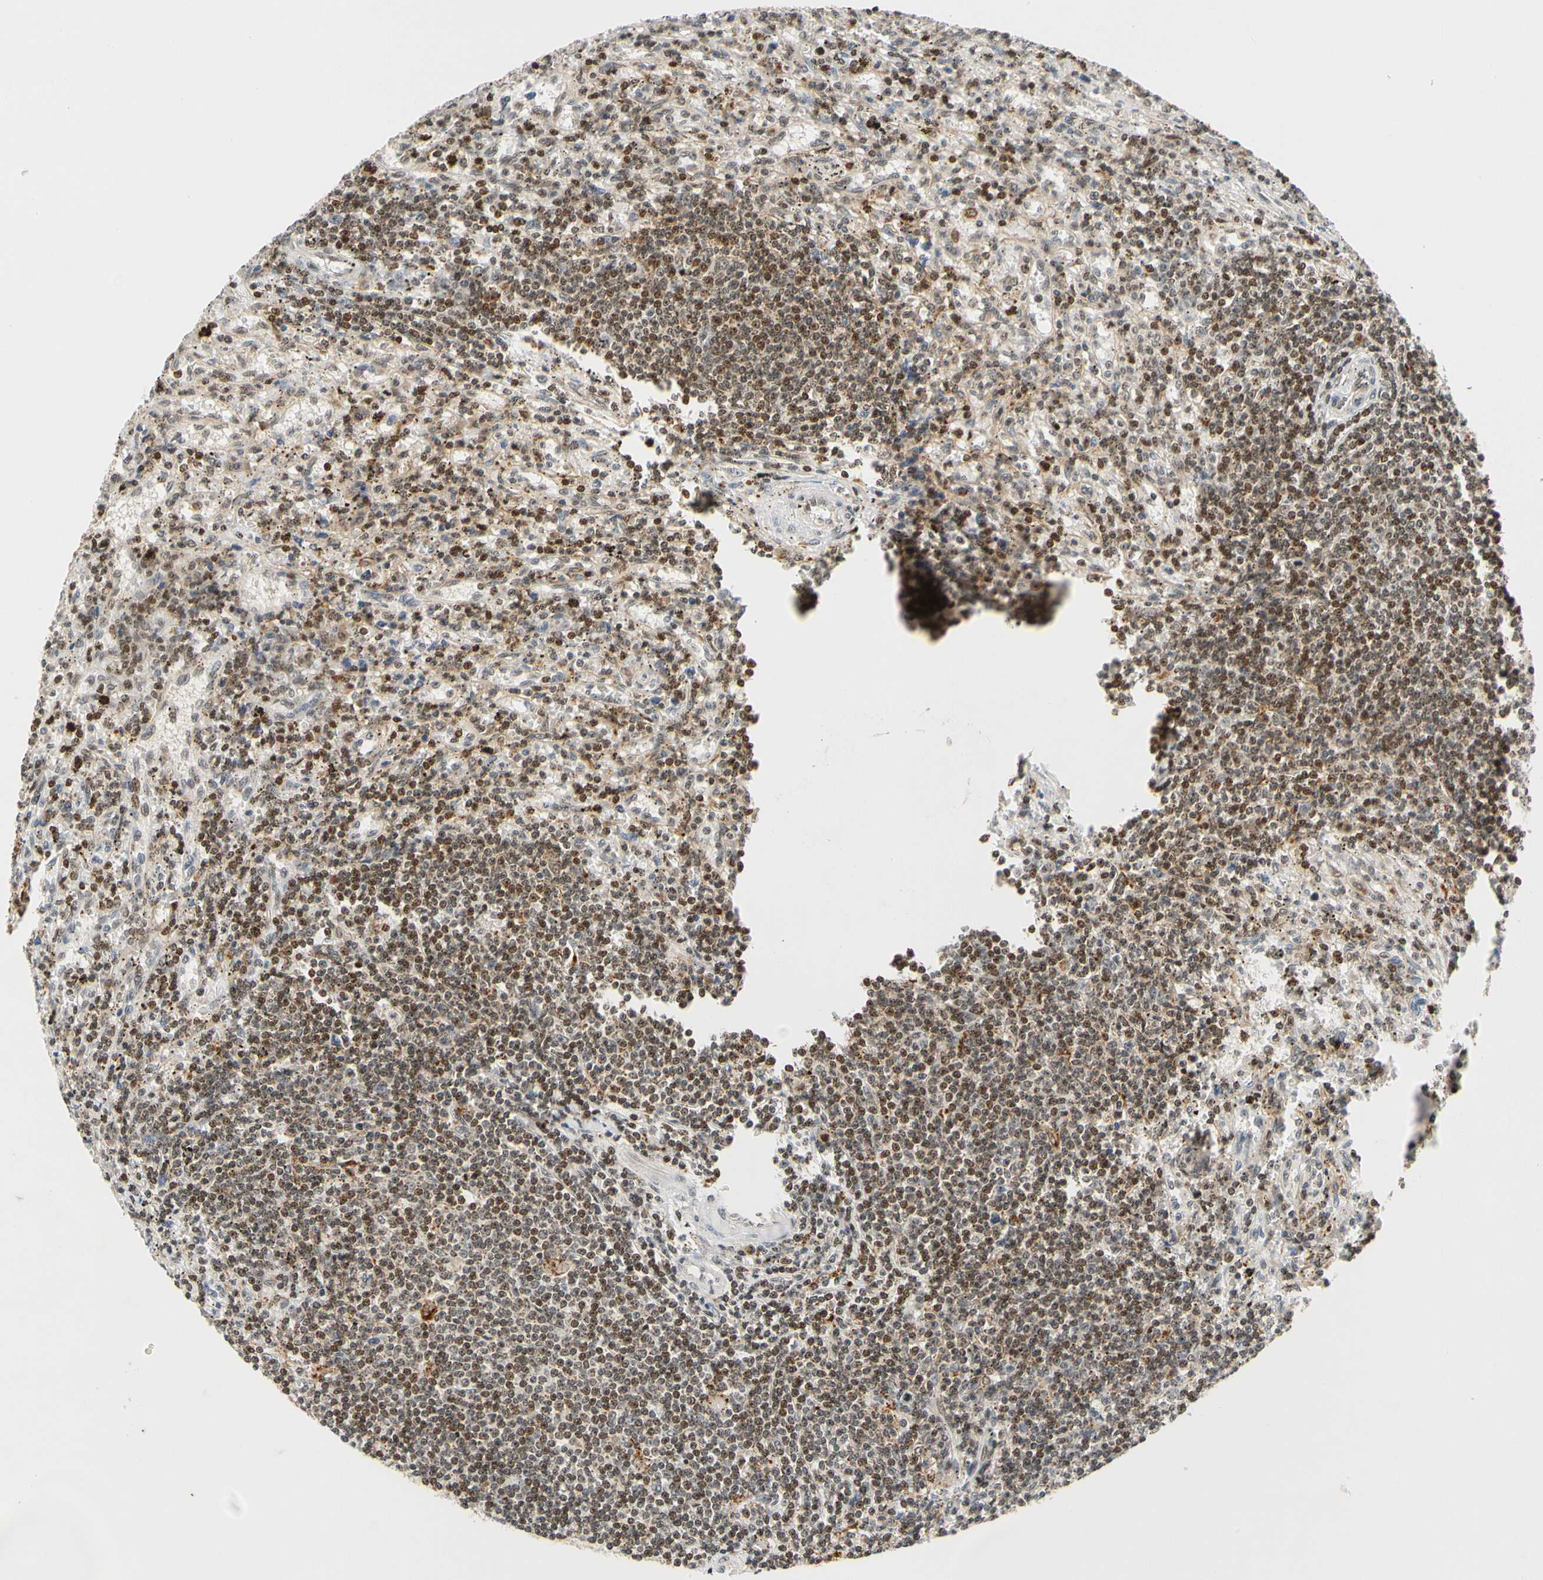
{"staining": {"intensity": "moderate", "quantity": ">75%", "location": "nuclear"}, "tissue": "lymphoma", "cell_type": "Tumor cells", "image_type": "cancer", "snomed": [{"axis": "morphology", "description": "Malignant lymphoma, non-Hodgkin's type, Low grade"}, {"axis": "topography", "description": "Spleen"}], "caption": "Moderate nuclear positivity is seen in approximately >75% of tumor cells in low-grade malignant lymphoma, non-Hodgkin's type.", "gene": "CDK7", "patient": {"sex": "male", "age": 76}}